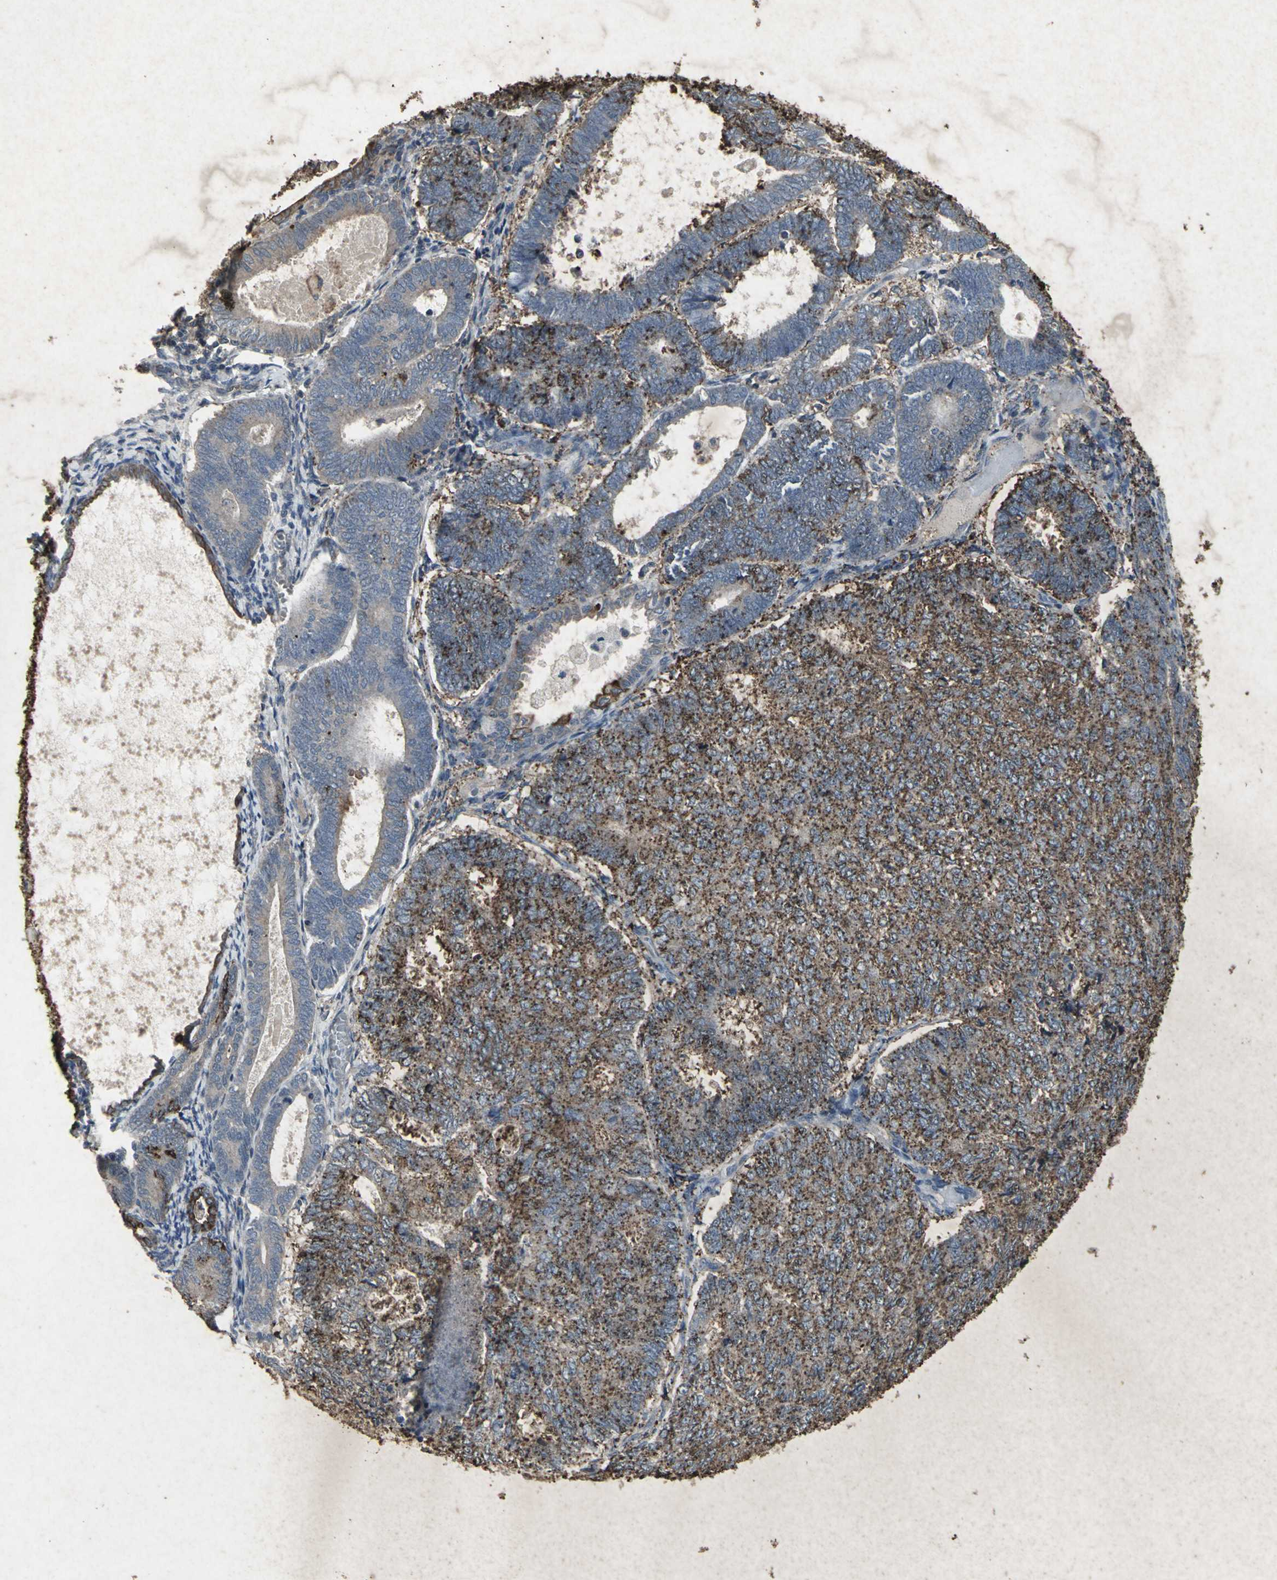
{"staining": {"intensity": "strong", "quantity": "25%-75%", "location": "cytoplasmic/membranous"}, "tissue": "endometrial cancer", "cell_type": "Tumor cells", "image_type": "cancer", "snomed": [{"axis": "morphology", "description": "Adenocarcinoma, NOS"}, {"axis": "topography", "description": "Uterus"}], "caption": "A micrograph showing strong cytoplasmic/membranous expression in about 25%-75% of tumor cells in endometrial adenocarcinoma, as visualized by brown immunohistochemical staining.", "gene": "CCR9", "patient": {"sex": "female", "age": 60}}